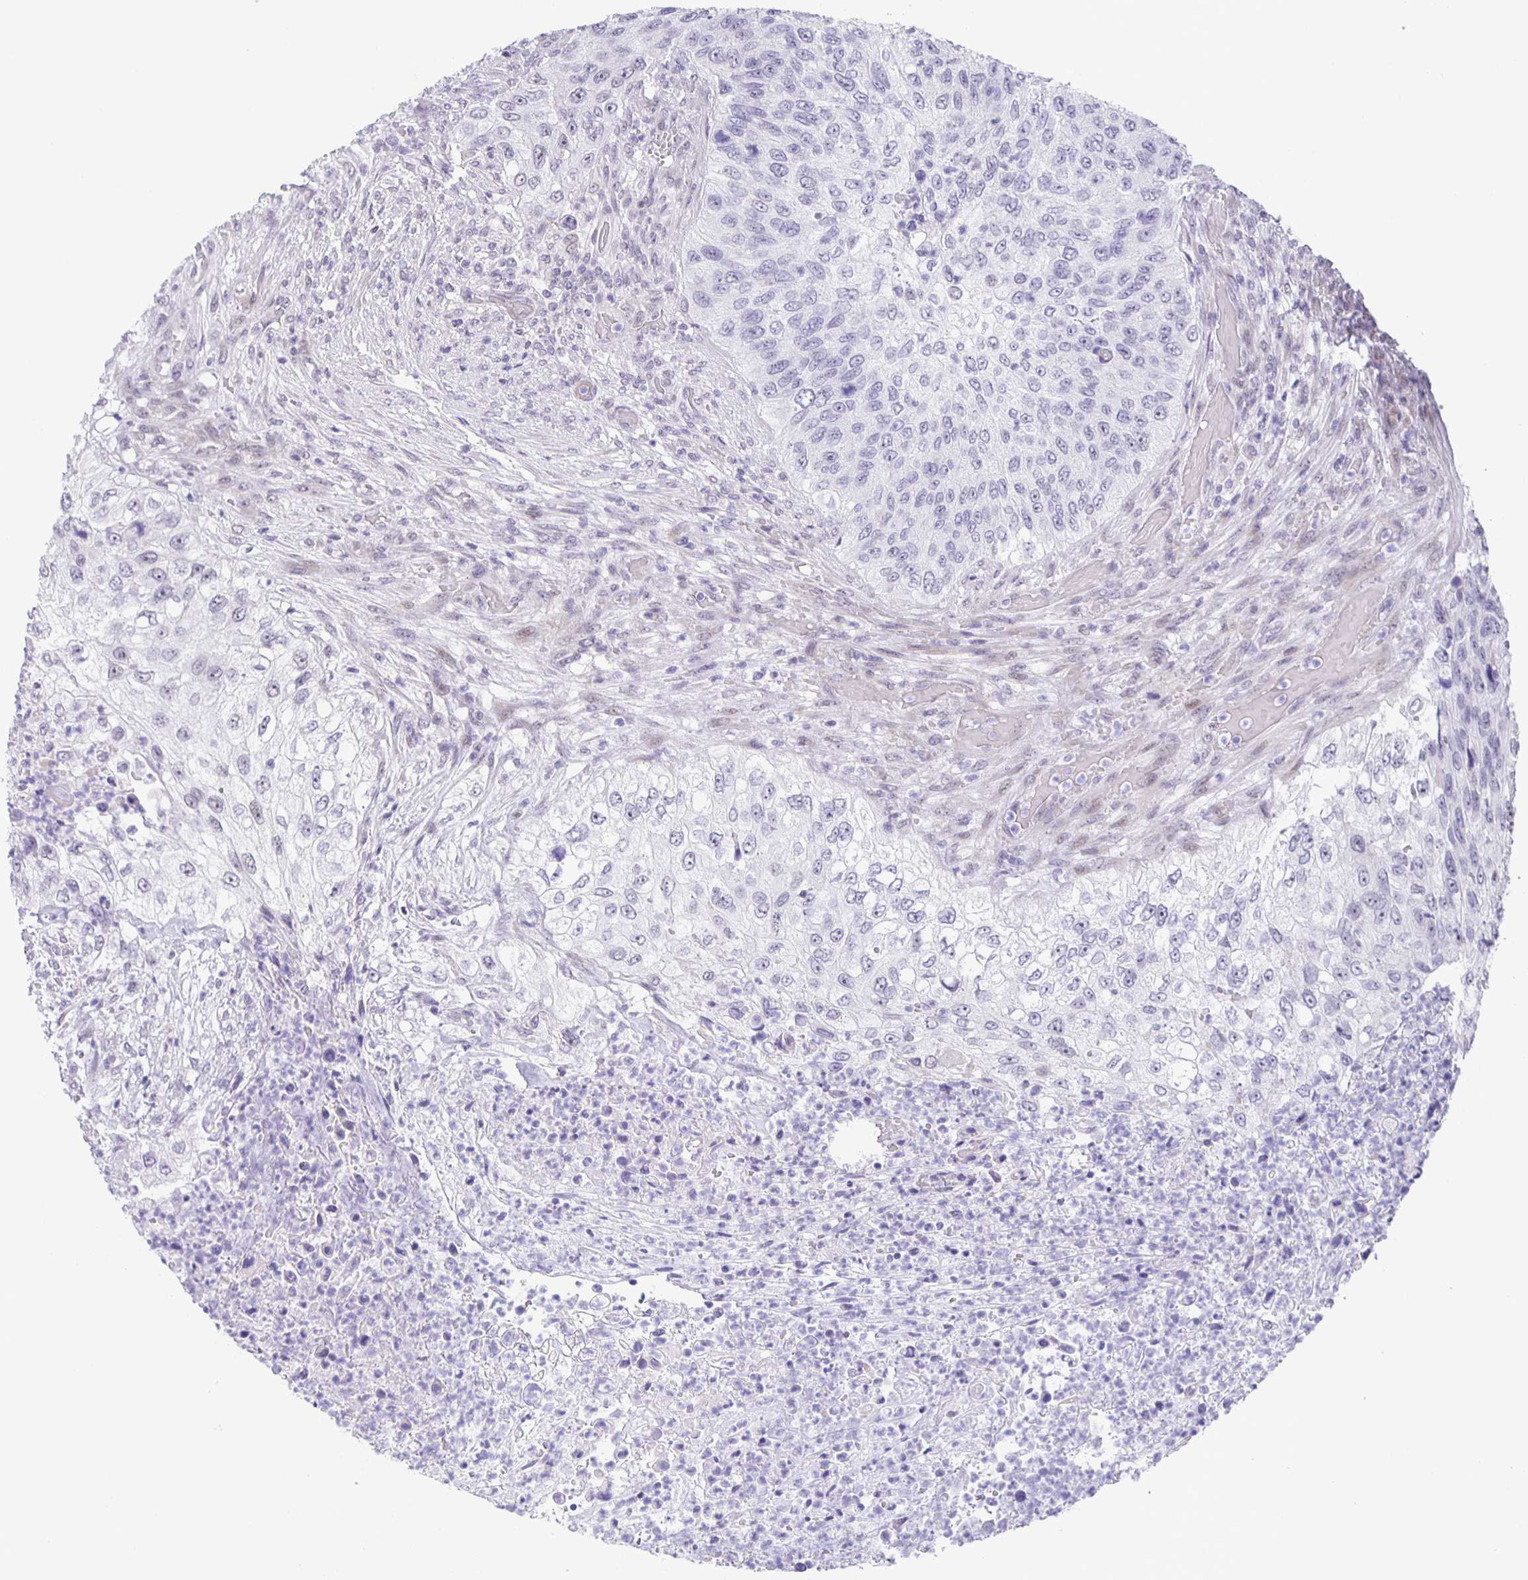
{"staining": {"intensity": "negative", "quantity": "none", "location": "none"}, "tissue": "urothelial cancer", "cell_type": "Tumor cells", "image_type": "cancer", "snomed": [{"axis": "morphology", "description": "Urothelial carcinoma, High grade"}, {"axis": "topography", "description": "Urinary bladder"}], "caption": "IHC image of human urothelial cancer stained for a protein (brown), which shows no staining in tumor cells.", "gene": "PHRF1", "patient": {"sex": "female", "age": 60}}